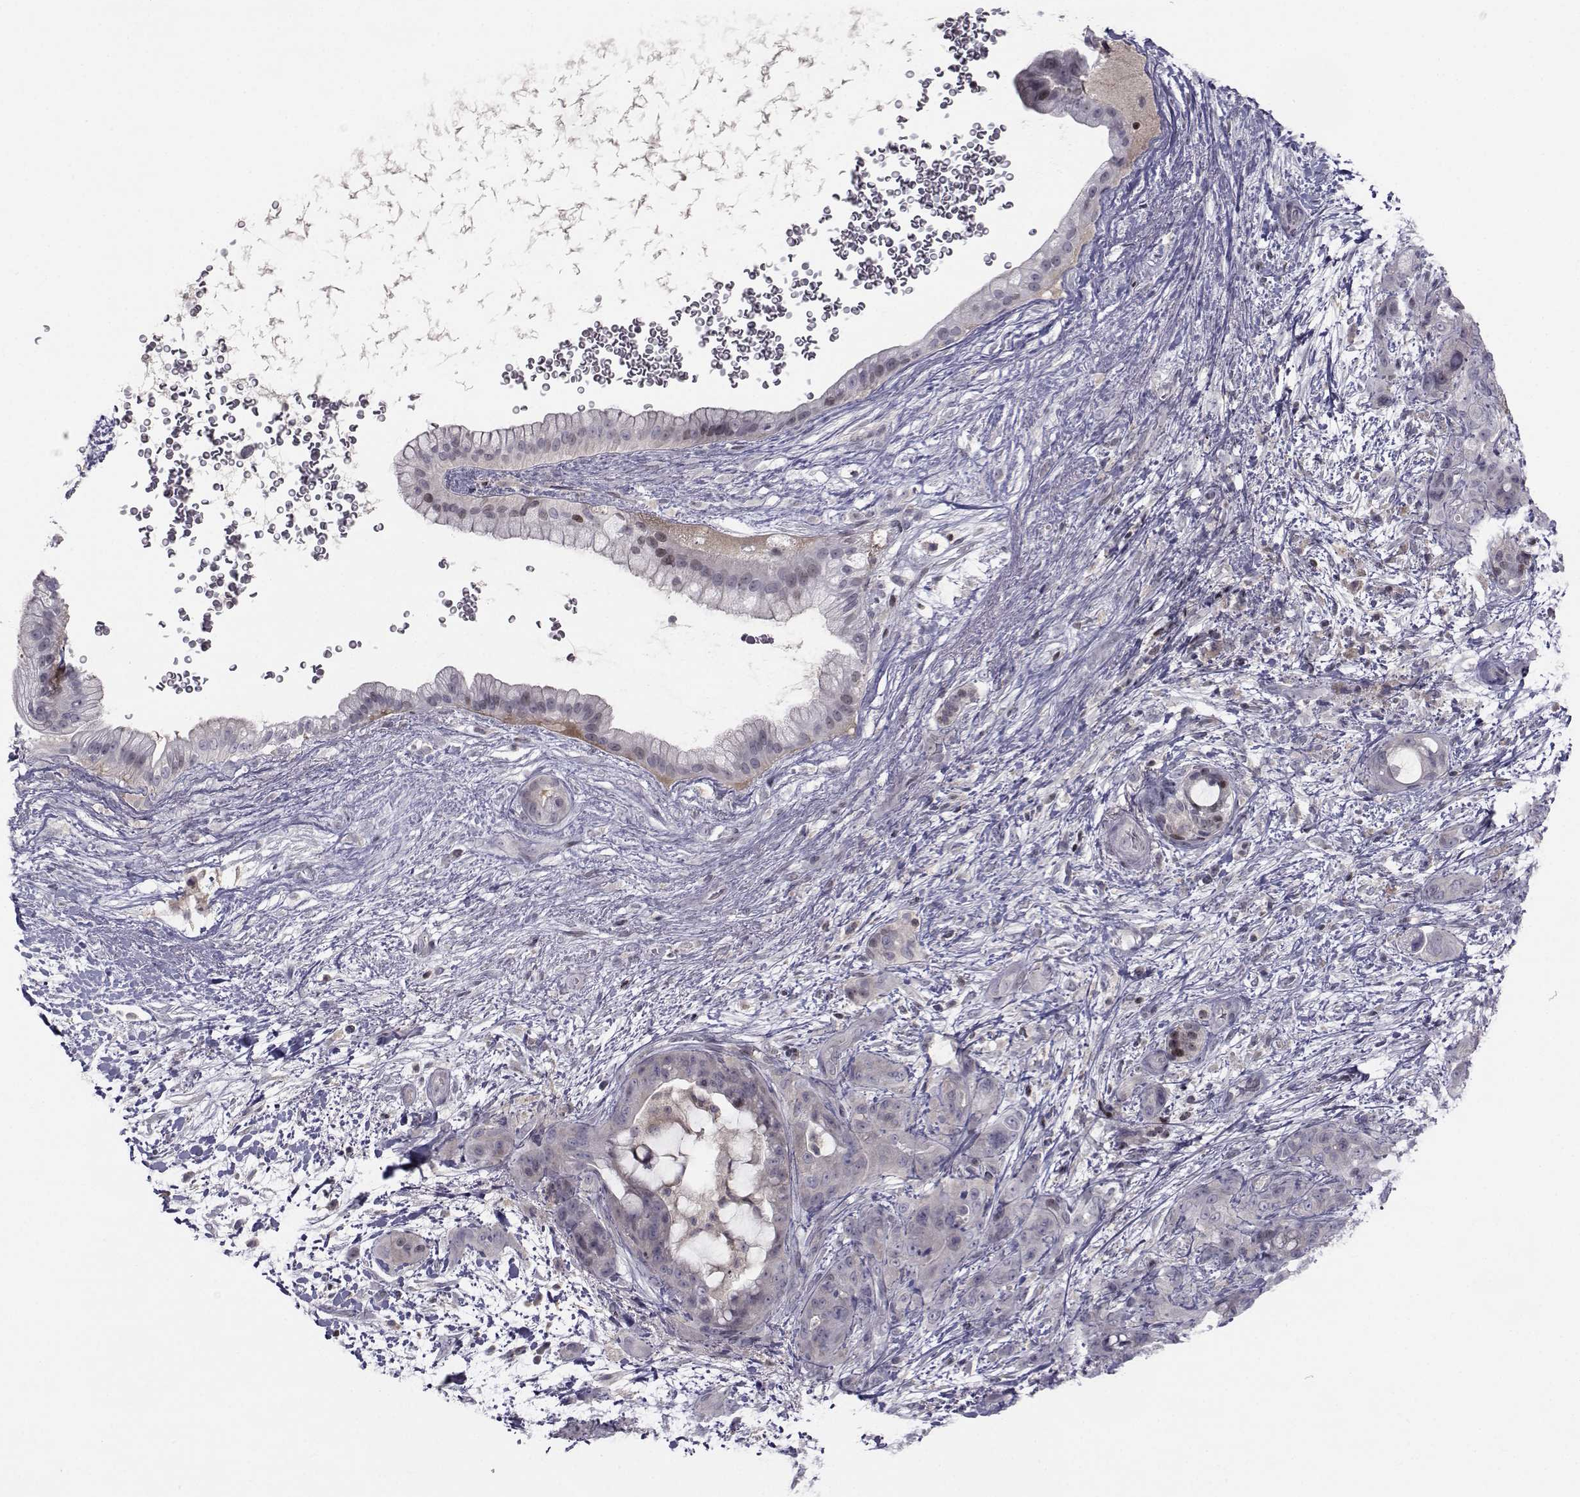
{"staining": {"intensity": "negative", "quantity": "none", "location": "none"}, "tissue": "pancreatic cancer", "cell_type": "Tumor cells", "image_type": "cancer", "snomed": [{"axis": "morphology", "description": "Adenocarcinoma, NOS"}, {"axis": "topography", "description": "Pancreas"}], "caption": "Immunohistochemistry of human pancreatic adenocarcinoma reveals no positivity in tumor cells.", "gene": "PCP4L1", "patient": {"sex": "male", "age": 71}}